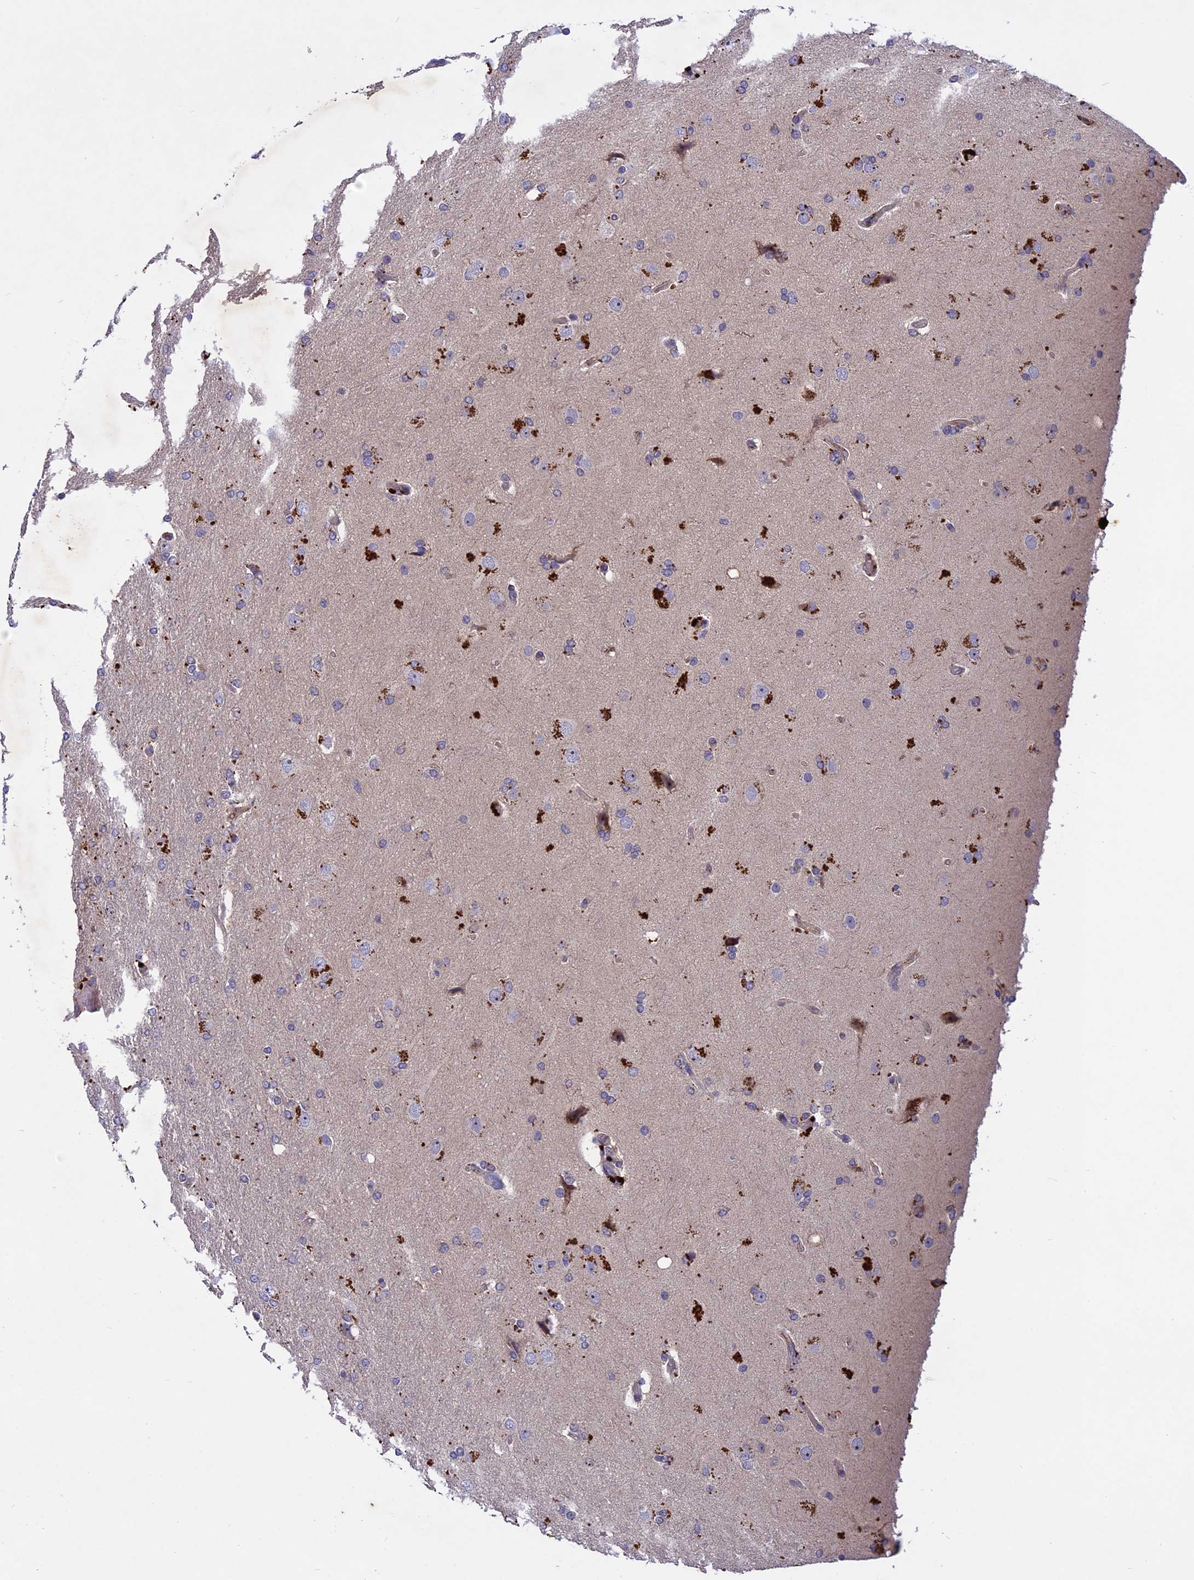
{"staining": {"intensity": "negative", "quantity": "none", "location": "none"}, "tissue": "glioma", "cell_type": "Tumor cells", "image_type": "cancer", "snomed": [{"axis": "morphology", "description": "Glioma, malignant, High grade"}, {"axis": "topography", "description": "Brain"}], "caption": "The immunohistochemistry (IHC) micrograph has no significant staining in tumor cells of high-grade glioma (malignant) tissue.", "gene": "ADO", "patient": {"sex": "male", "age": 72}}